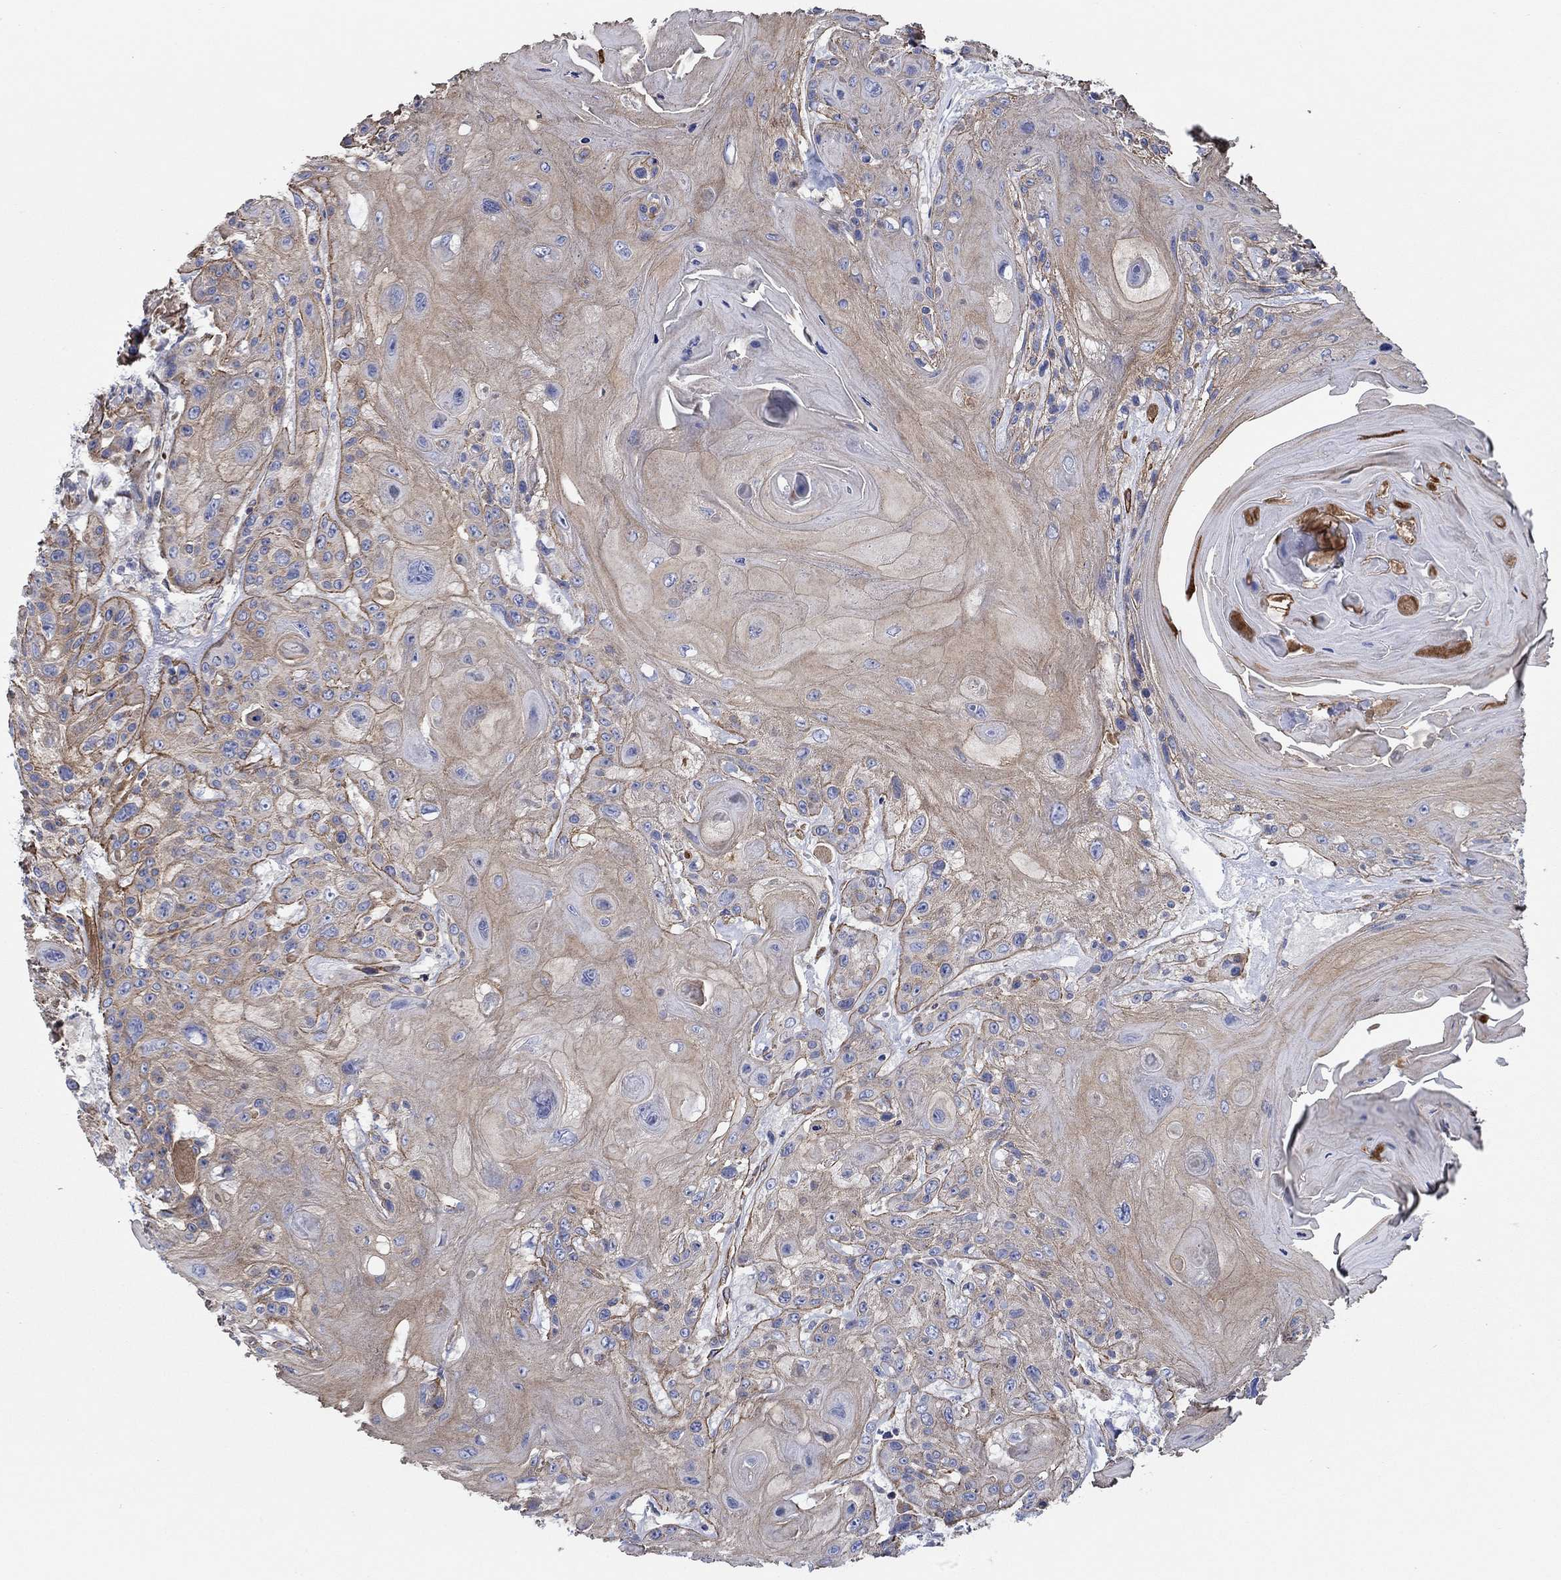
{"staining": {"intensity": "moderate", "quantity": ">75%", "location": "cytoplasmic/membranous"}, "tissue": "head and neck cancer", "cell_type": "Tumor cells", "image_type": "cancer", "snomed": [{"axis": "morphology", "description": "Squamous cell carcinoma, NOS"}, {"axis": "topography", "description": "Head-Neck"}], "caption": "Moderate cytoplasmic/membranous expression is seen in approximately >75% of tumor cells in squamous cell carcinoma (head and neck).", "gene": "FMN1", "patient": {"sex": "female", "age": 59}}